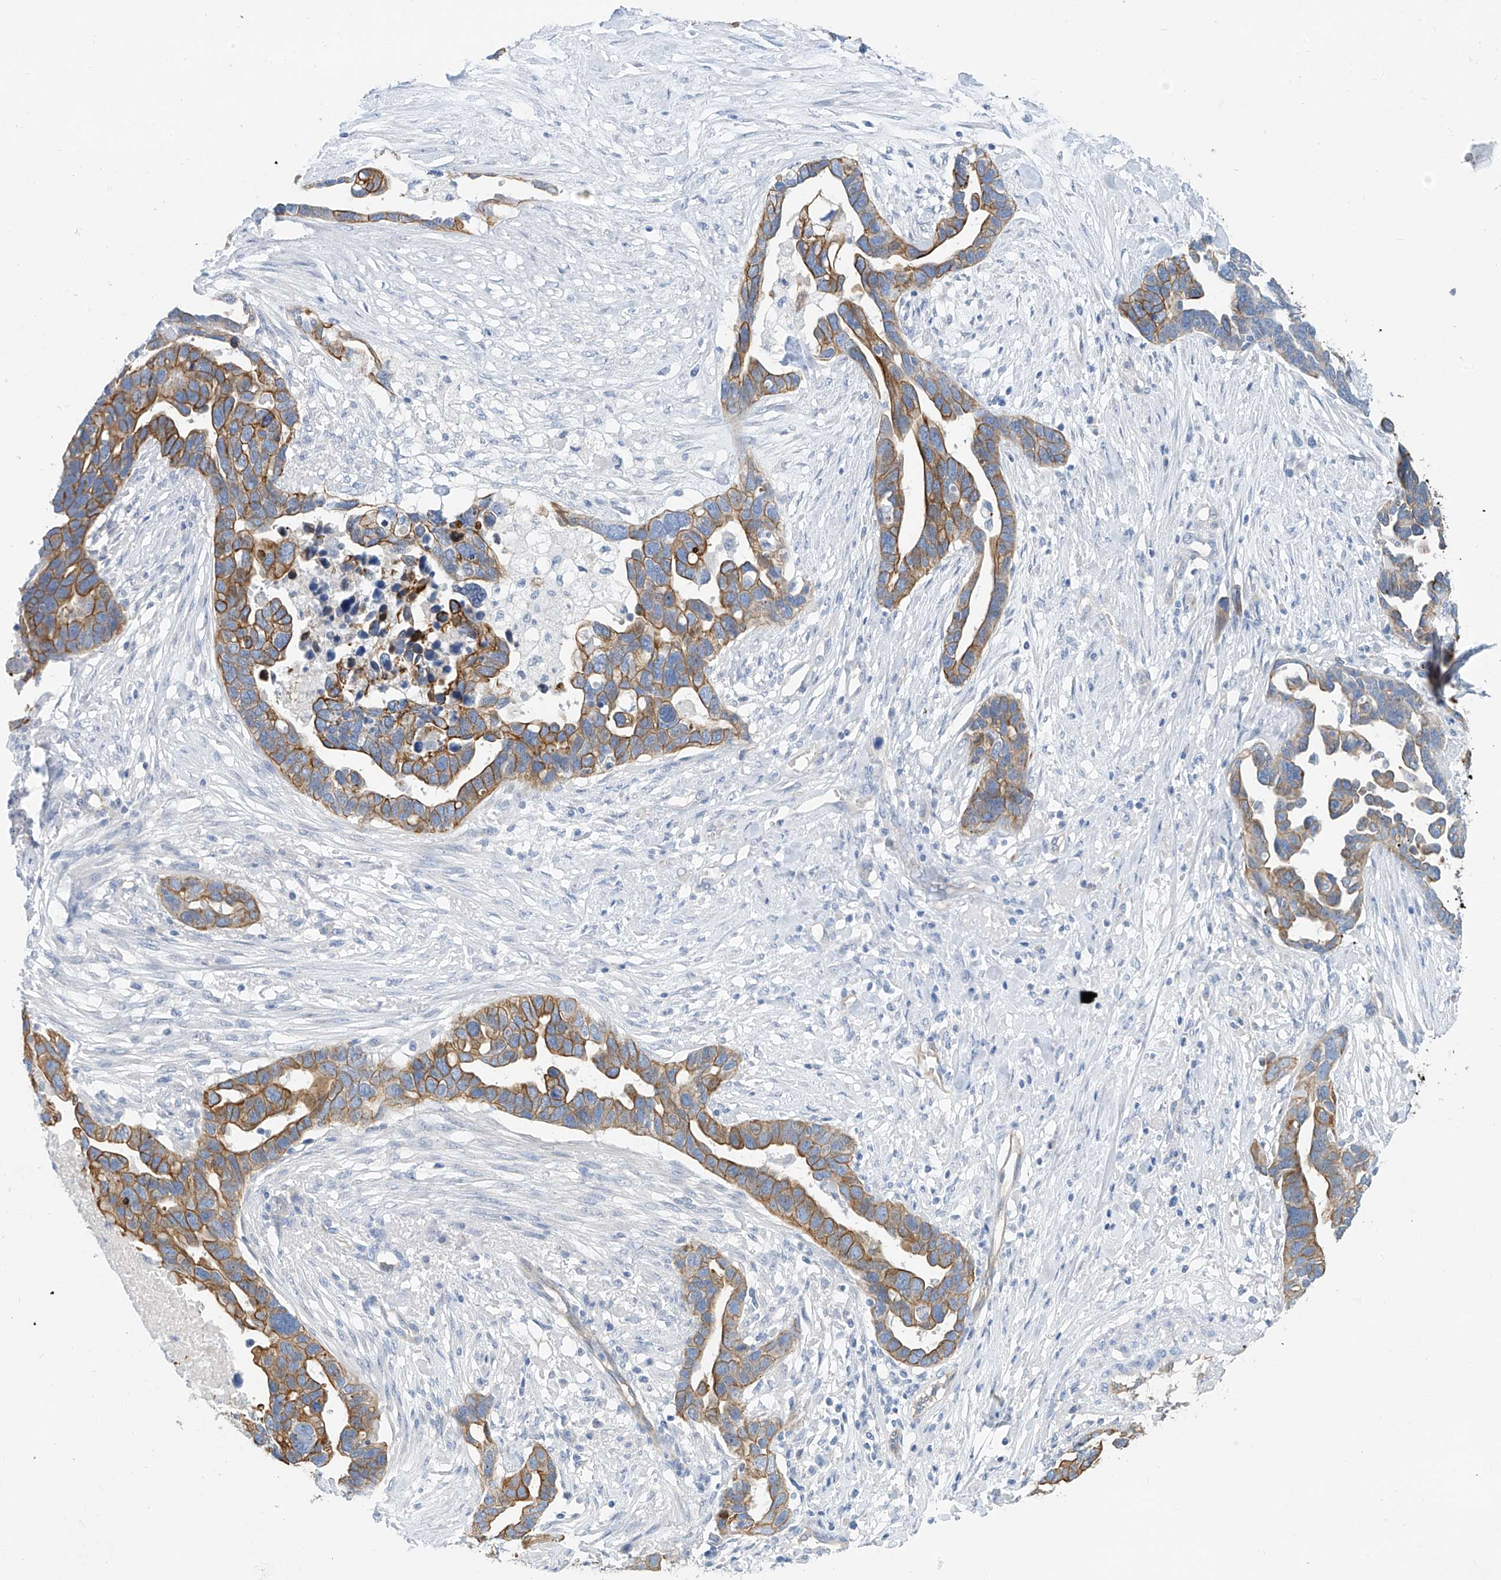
{"staining": {"intensity": "moderate", "quantity": "25%-75%", "location": "cytoplasmic/membranous"}, "tissue": "ovarian cancer", "cell_type": "Tumor cells", "image_type": "cancer", "snomed": [{"axis": "morphology", "description": "Cystadenocarcinoma, serous, NOS"}, {"axis": "topography", "description": "Ovary"}], "caption": "The histopathology image displays a brown stain indicating the presence of a protein in the cytoplasmic/membranous of tumor cells in serous cystadenocarcinoma (ovarian).", "gene": "PIK3C2B", "patient": {"sex": "female", "age": 54}}